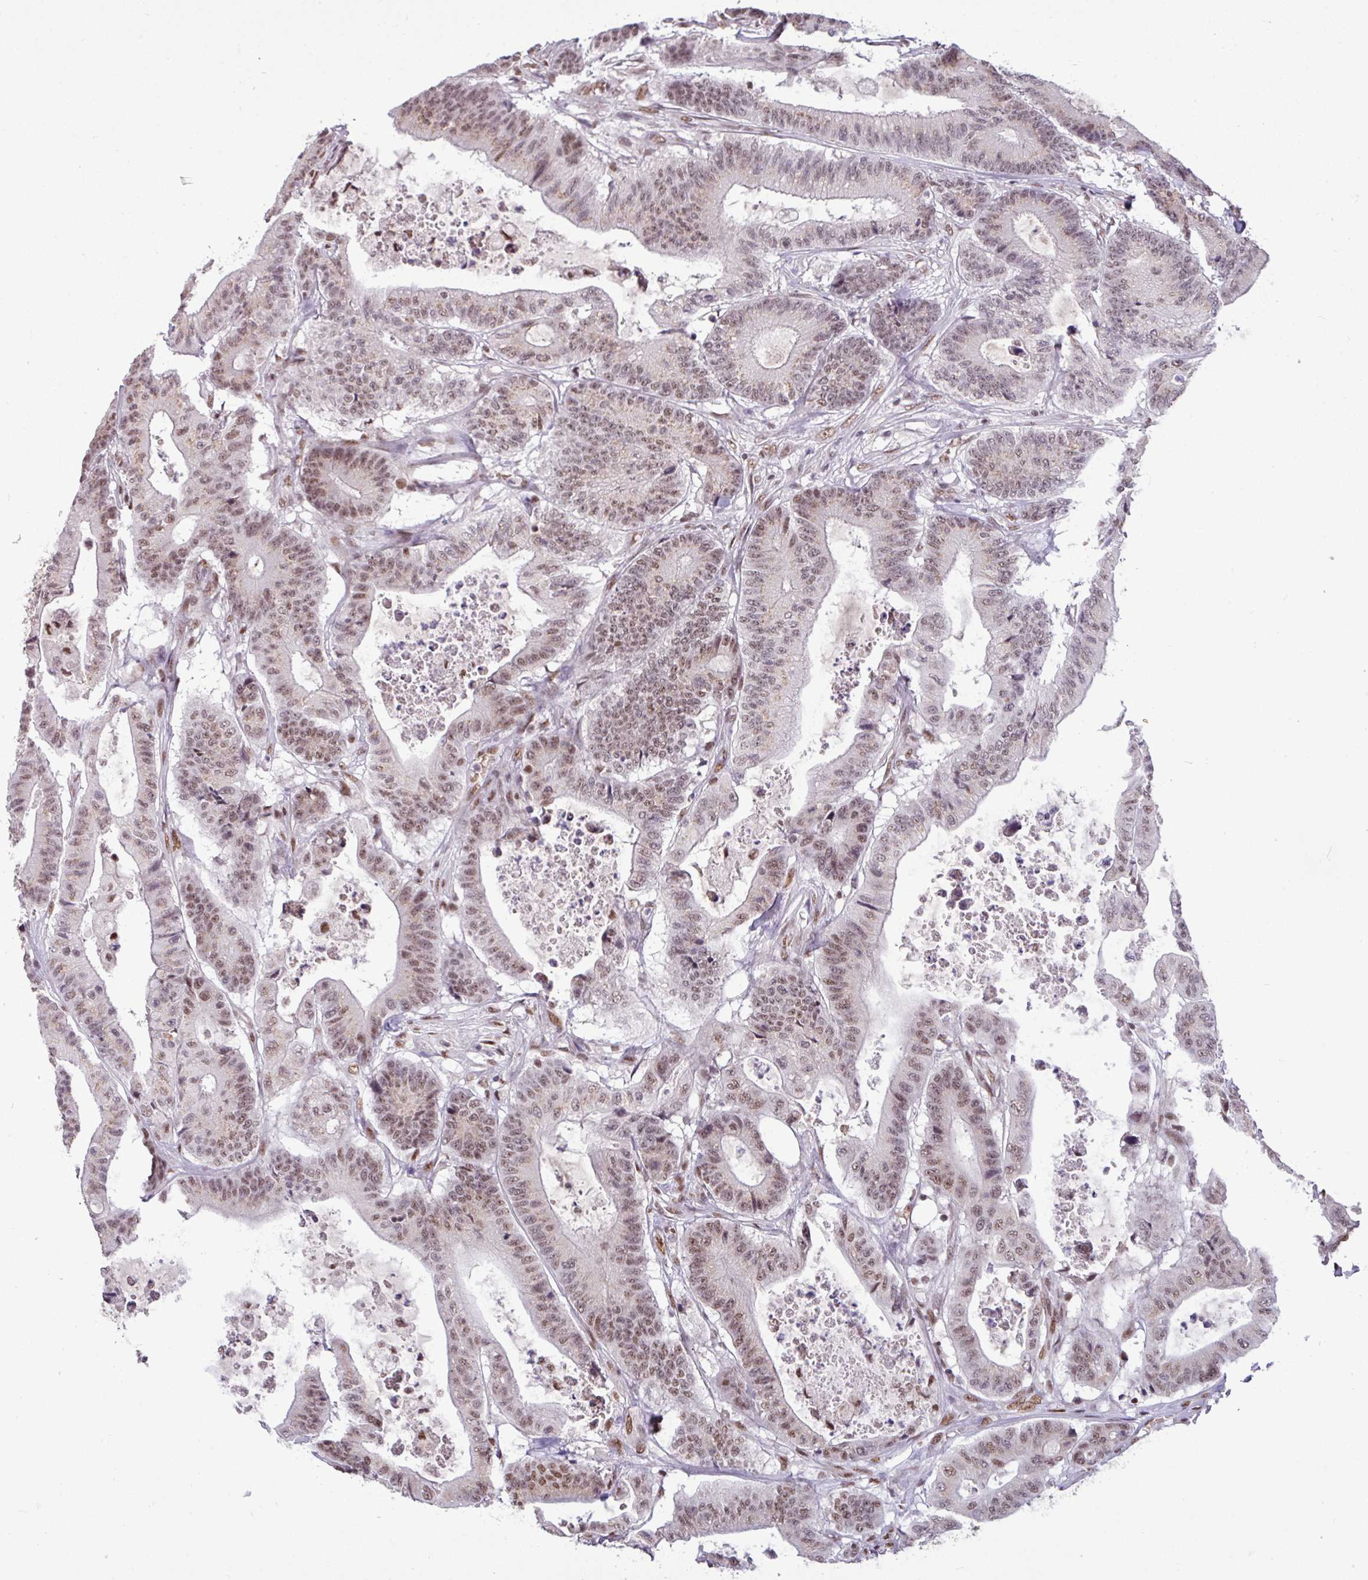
{"staining": {"intensity": "moderate", "quantity": ">75%", "location": "nuclear"}, "tissue": "colorectal cancer", "cell_type": "Tumor cells", "image_type": "cancer", "snomed": [{"axis": "morphology", "description": "Adenocarcinoma, NOS"}, {"axis": "topography", "description": "Colon"}], "caption": "The photomicrograph reveals staining of colorectal adenocarcinoma, revealing moderate nuclear protein positivity (brown color) within tumor cells. Using DAB (brown) and hematoxylin (blue) stains, captured at high magnification using brightfield microscopy.", "gene": "TDG", "patient": {"sex": "female", "age": 84}}